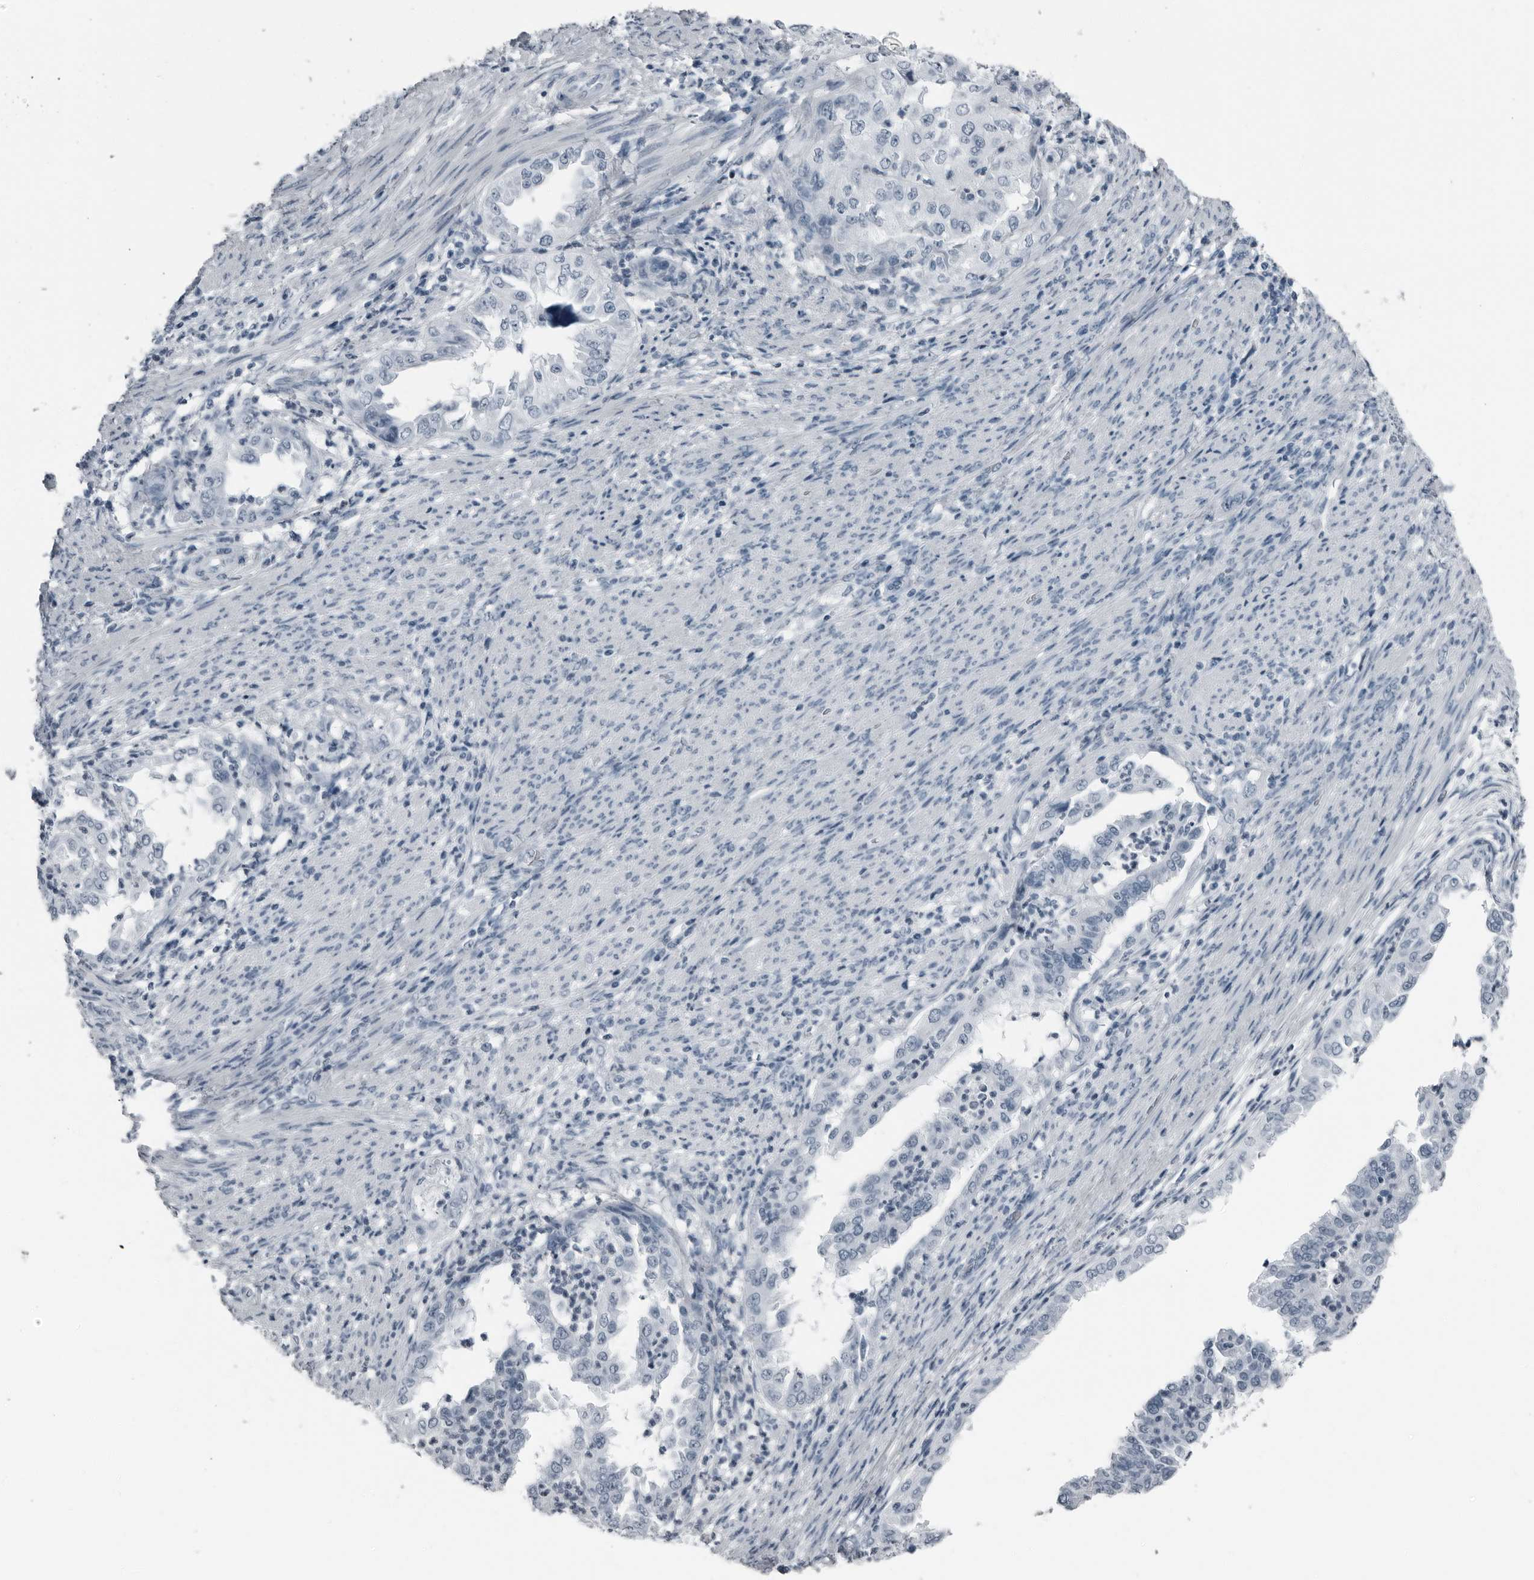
{"staining": {"intensity": "negative", "quantity": "none", "location": "none"}, "tissue": "endometrial cancer", "cell_type": "Tumor cells", "image_type": "cancer", "snomed": [{"axis": "morphology", "description": "Adenocarcinoma, NOS"}, {"axis": "topography", "description": "Endometrium"}], "caption": "Tumor cells show no significant expression in adenocarcinoma (endometrial).", "gene": "PRSS1", "patient": {"sex": "female", "age": 85}}